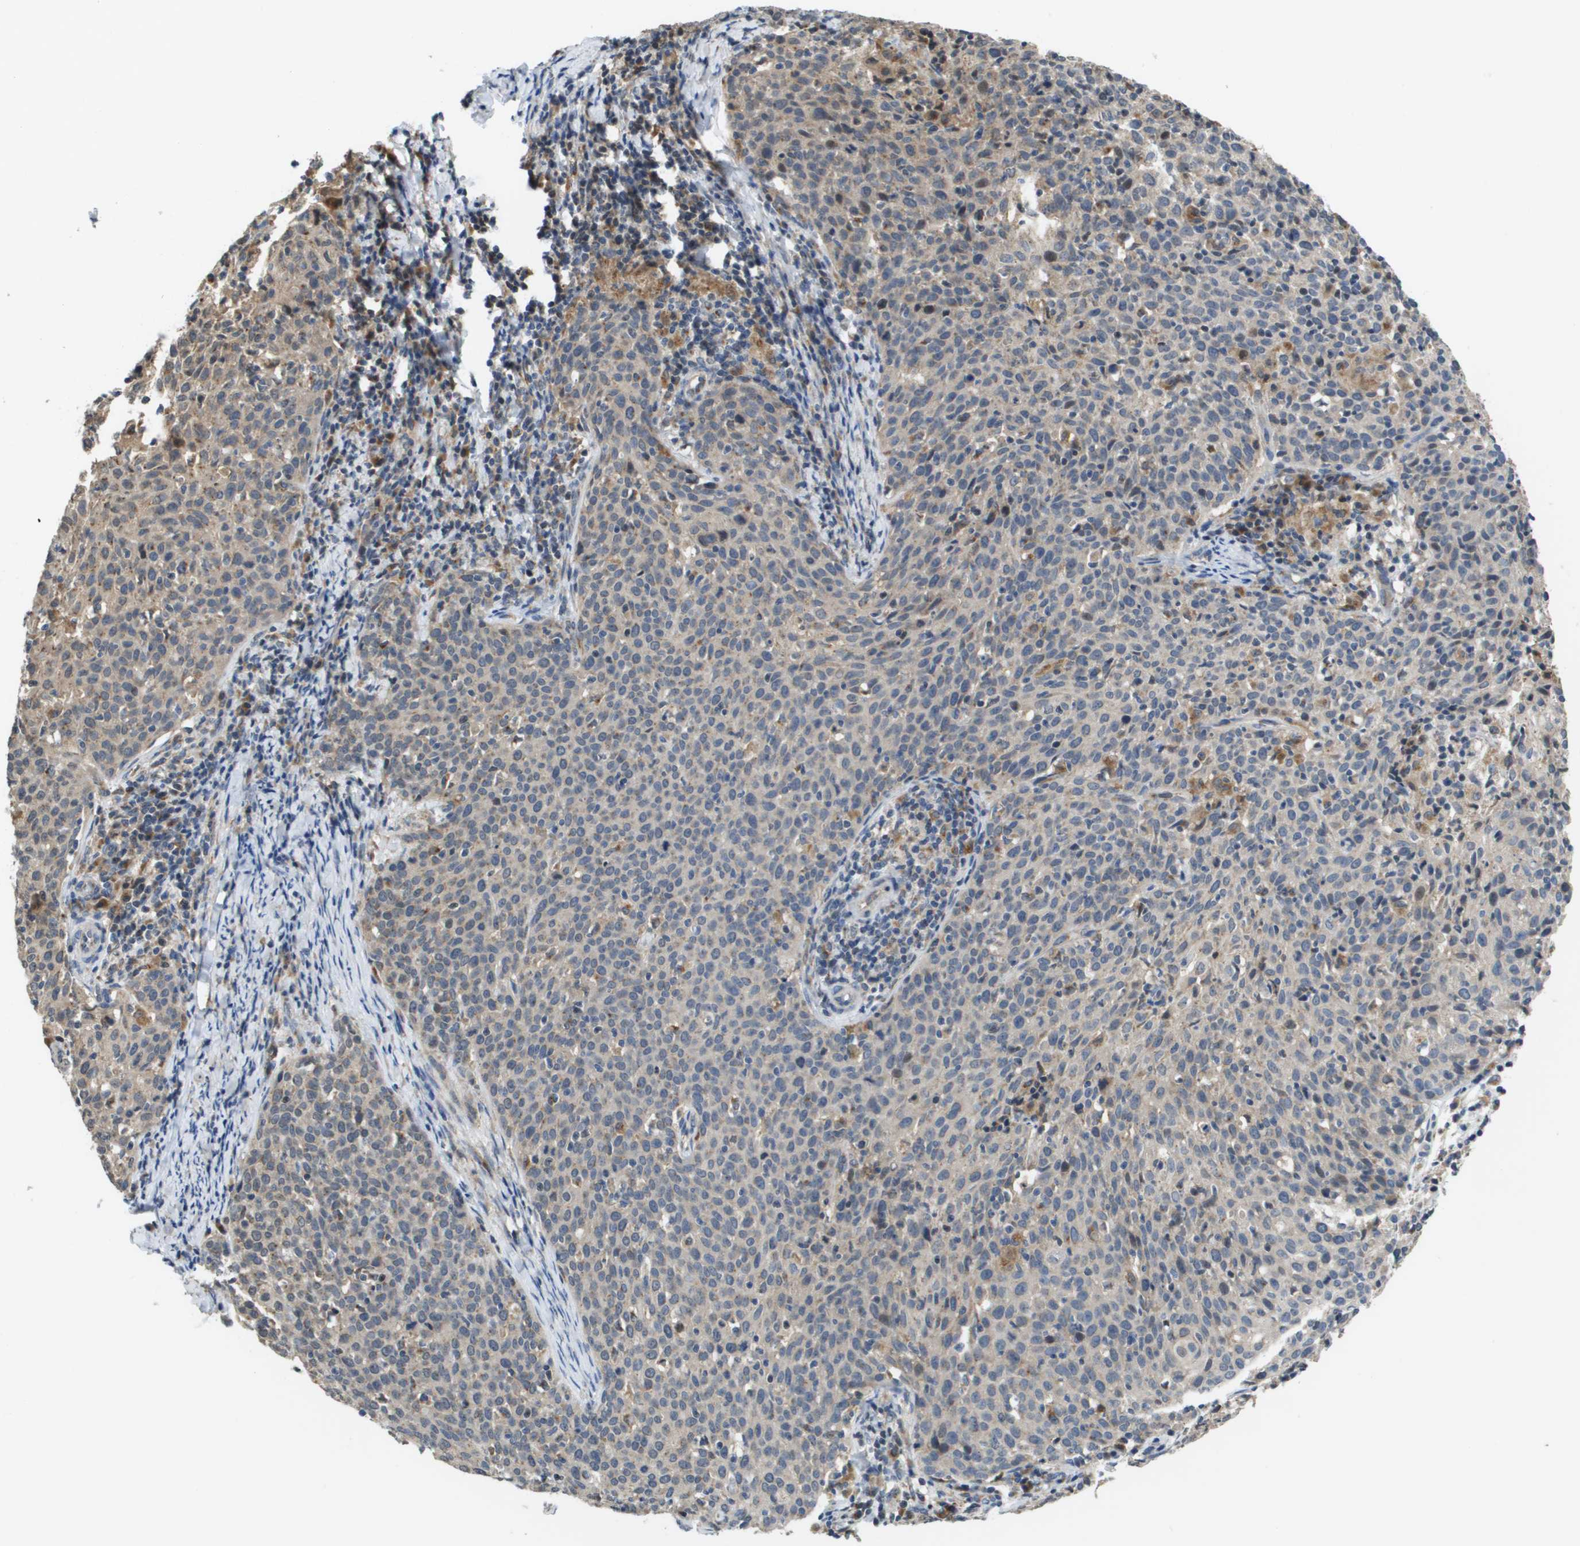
{"staining": {"intensity": "weak", "quantity": "<25%", "location": "cytoplasmic/membranous"}, "tissue": "cervical cancer", "cell_type": "Tumor cells", "image_type": "cancer", "snomed": [{"axis": "morphology", "description": "Squamous cell carcinoma, NOS"}, {"axis": "topography", "description": "Cervix"}], "caption": "Tumor cells are negative for brown protein staining in squamous cell carcinoma (cervical).", "gene": "PCK1", "patient": {"sex": "female", "age": 38}}